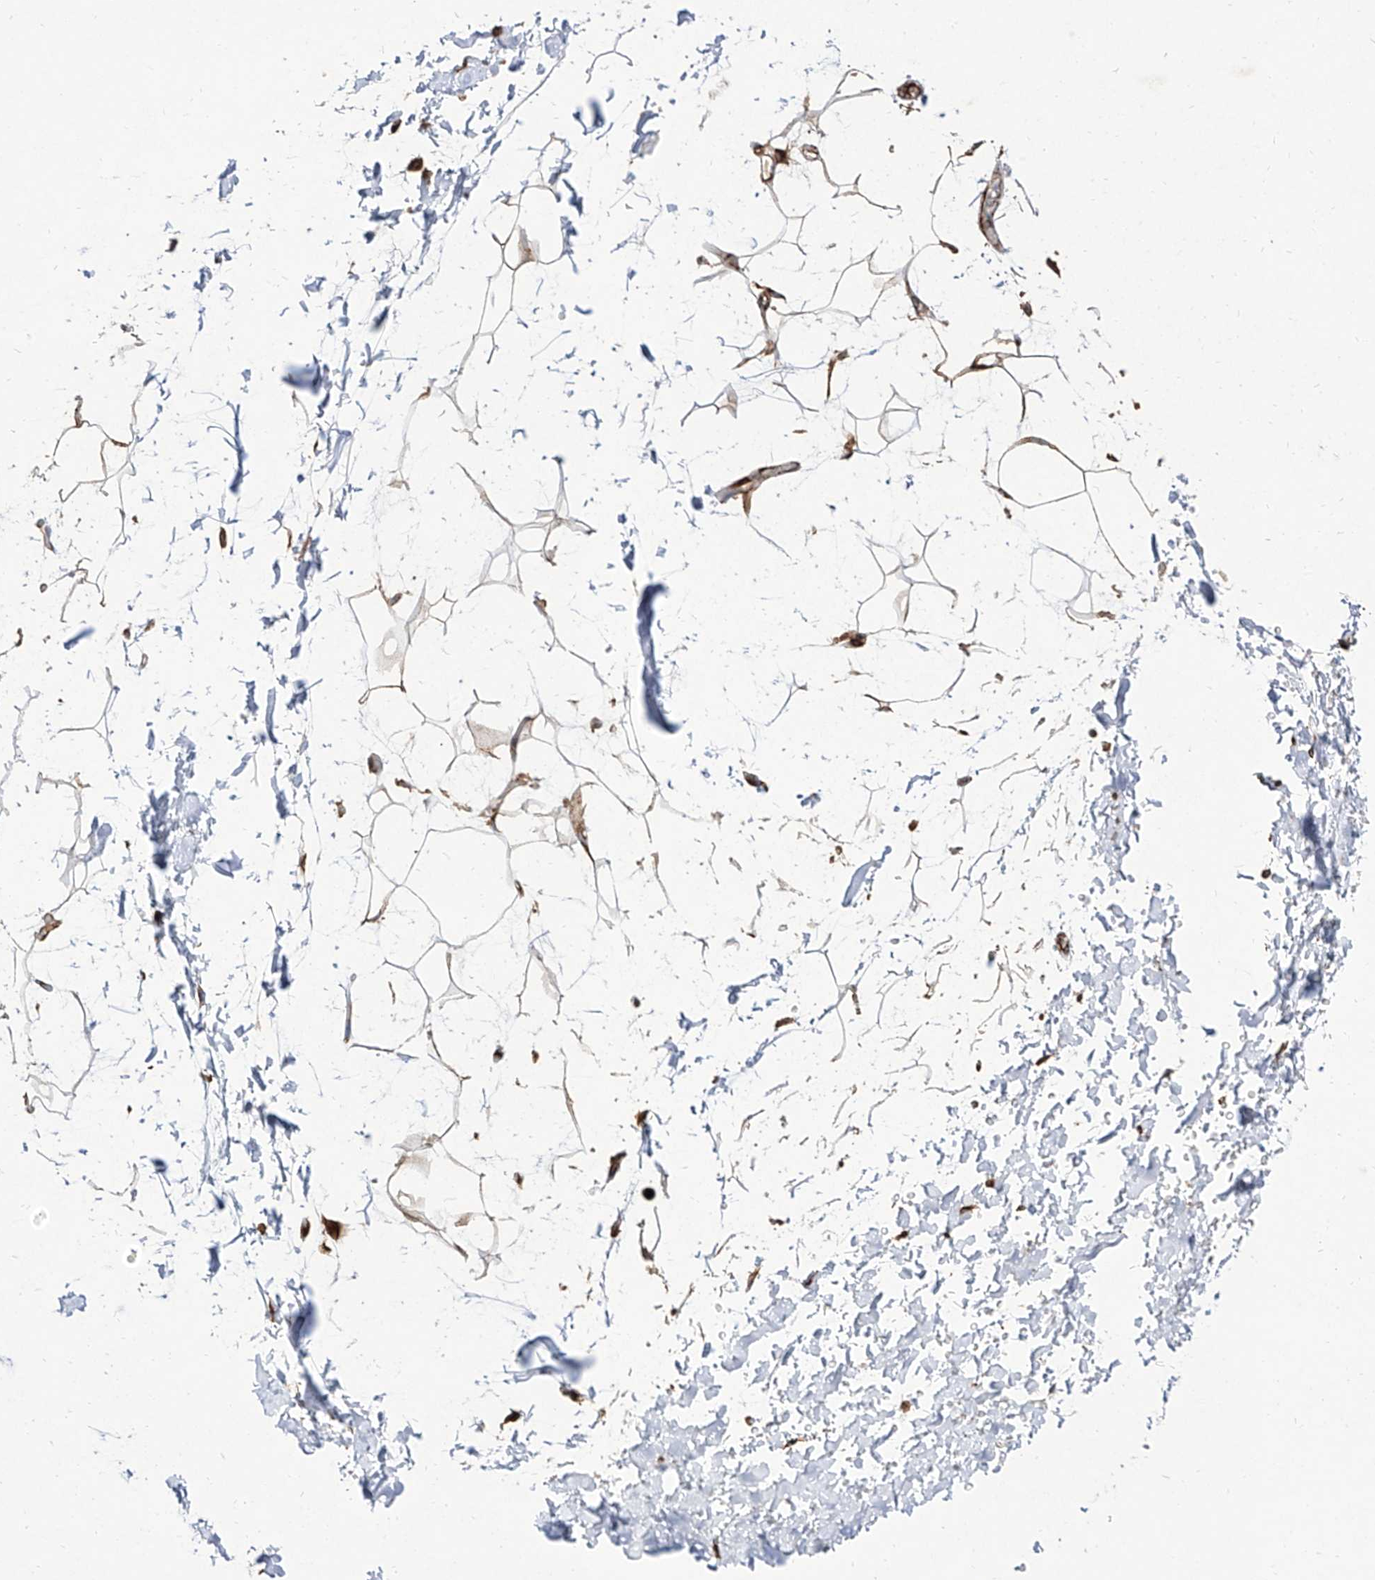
{"staining": {"intensity": "moderate", "quantity": "25%-75%", "location": "cytoplasmic/membranous"}, "tissue": "adipose tissue", "cell_type": "Adipocytes", "image_type": "normal", "snomed": [{"axis": "morphology", "description": "Normal tissue, NOS"}, {"axis": "topography", "description": "Soft tissue"}], "caption": "Immunohistochemical staining of normal adipose tissue exhibits medium levels of moderate cytoplasmic/membranous expression in approximately 25%-75% of adipocytes. (IHC, brightfield microscopy, high magnification).", "gene": "RPS25", "patient": {"sex": "male", "age": 72}}